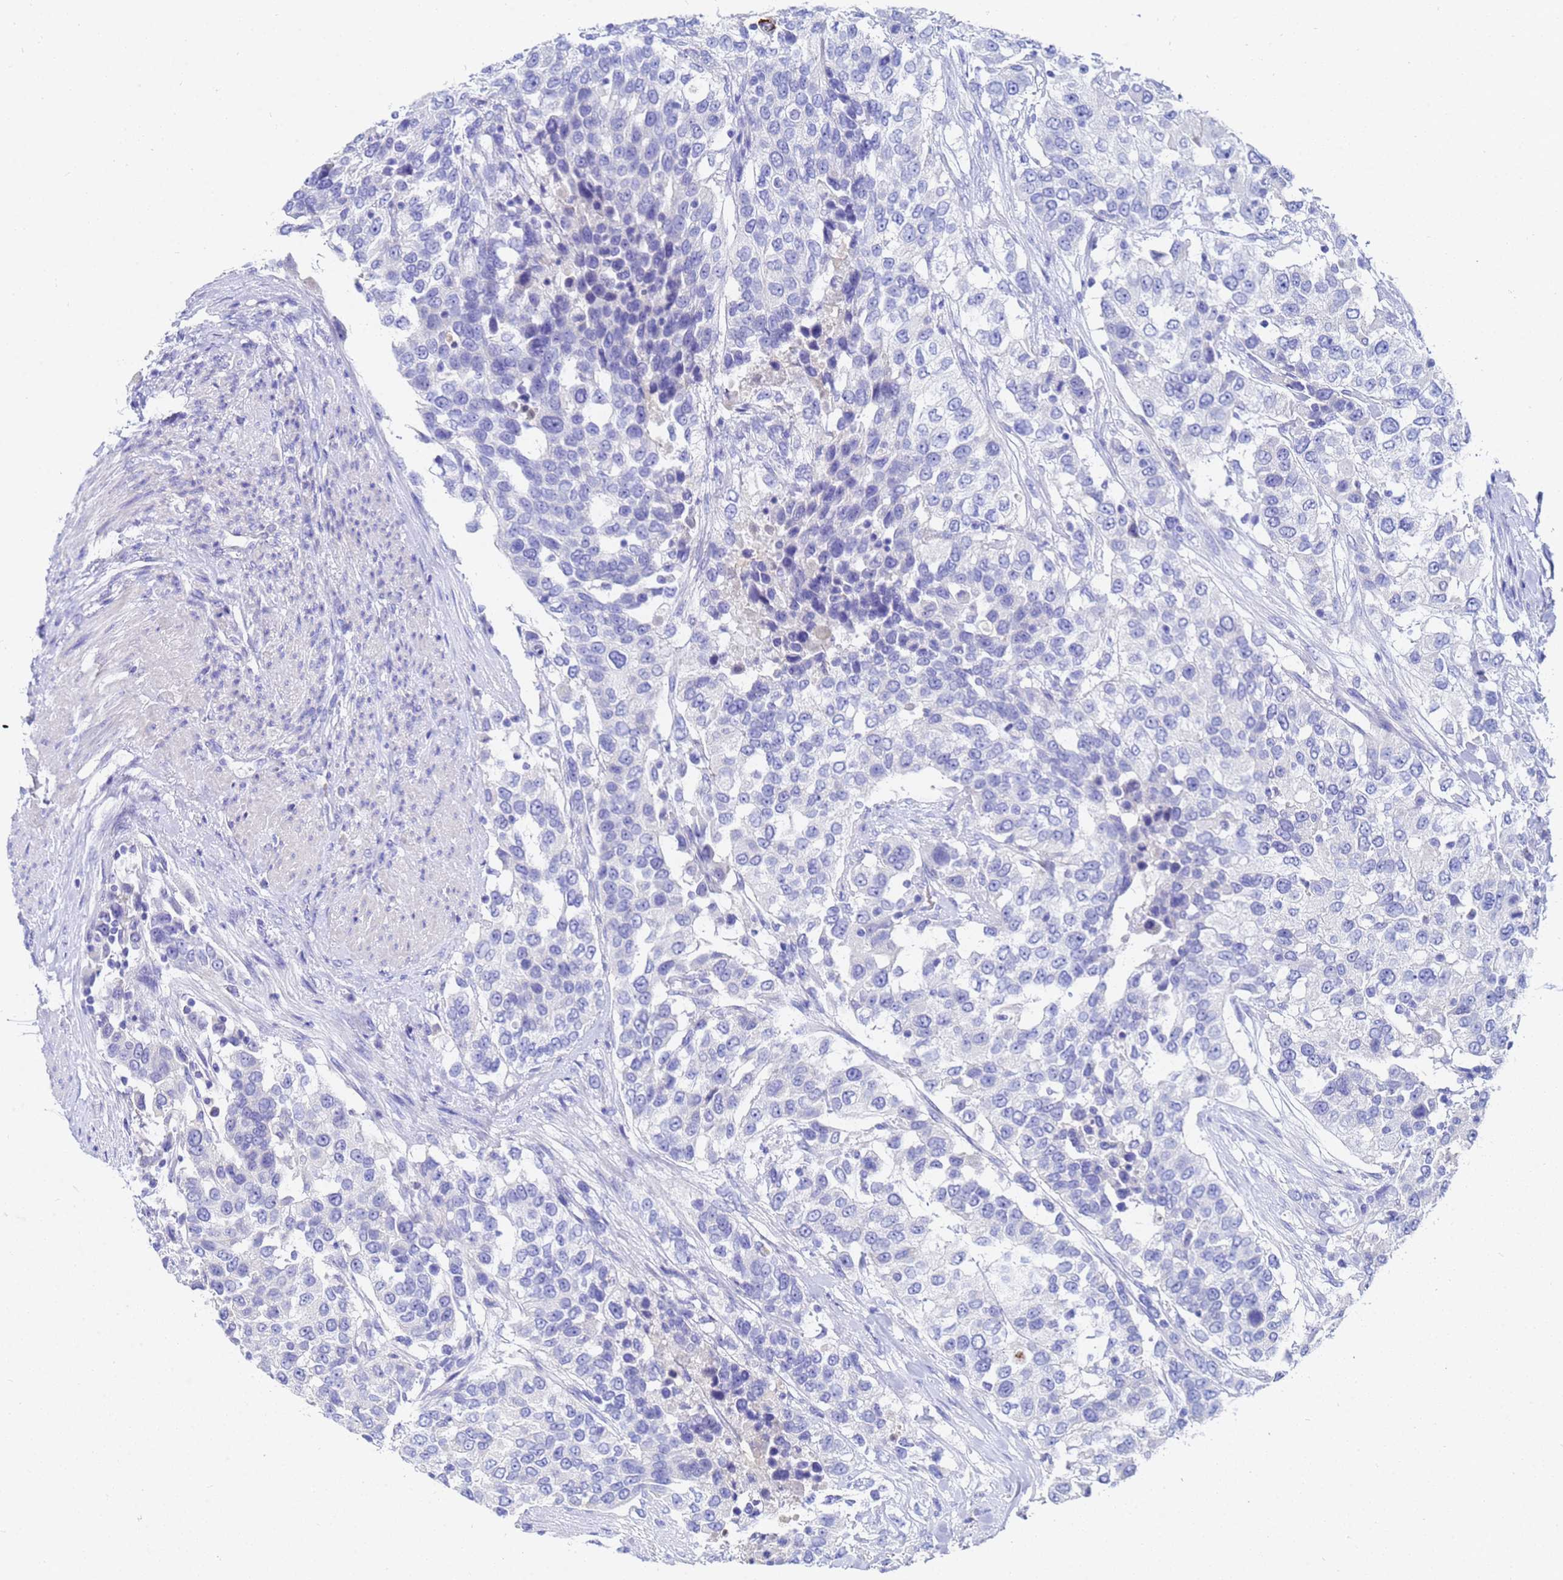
{"staining": {"intensity": "negative", "quantity": "none", "location": "none"}, "tissue": "urothelial cancer", "cell_type": "Tumor cells", "image_type": "cancer", "snomed": [{"axis": "morphology", "description": "Urothelial carcinoma, High grade"}, {"axis": "topography", "description": "Urinary bladder"}], "caption": "Tumor cells are negative for protein expression in human urothelial cancer. The staining was performed using DAB to visualize the protein expression in brown, while the nuclei were stained in blue with hematoxylin (Magnification: 20x).", "gene": "C2orf72", "patient": {"sex": "female", "age": 80}}